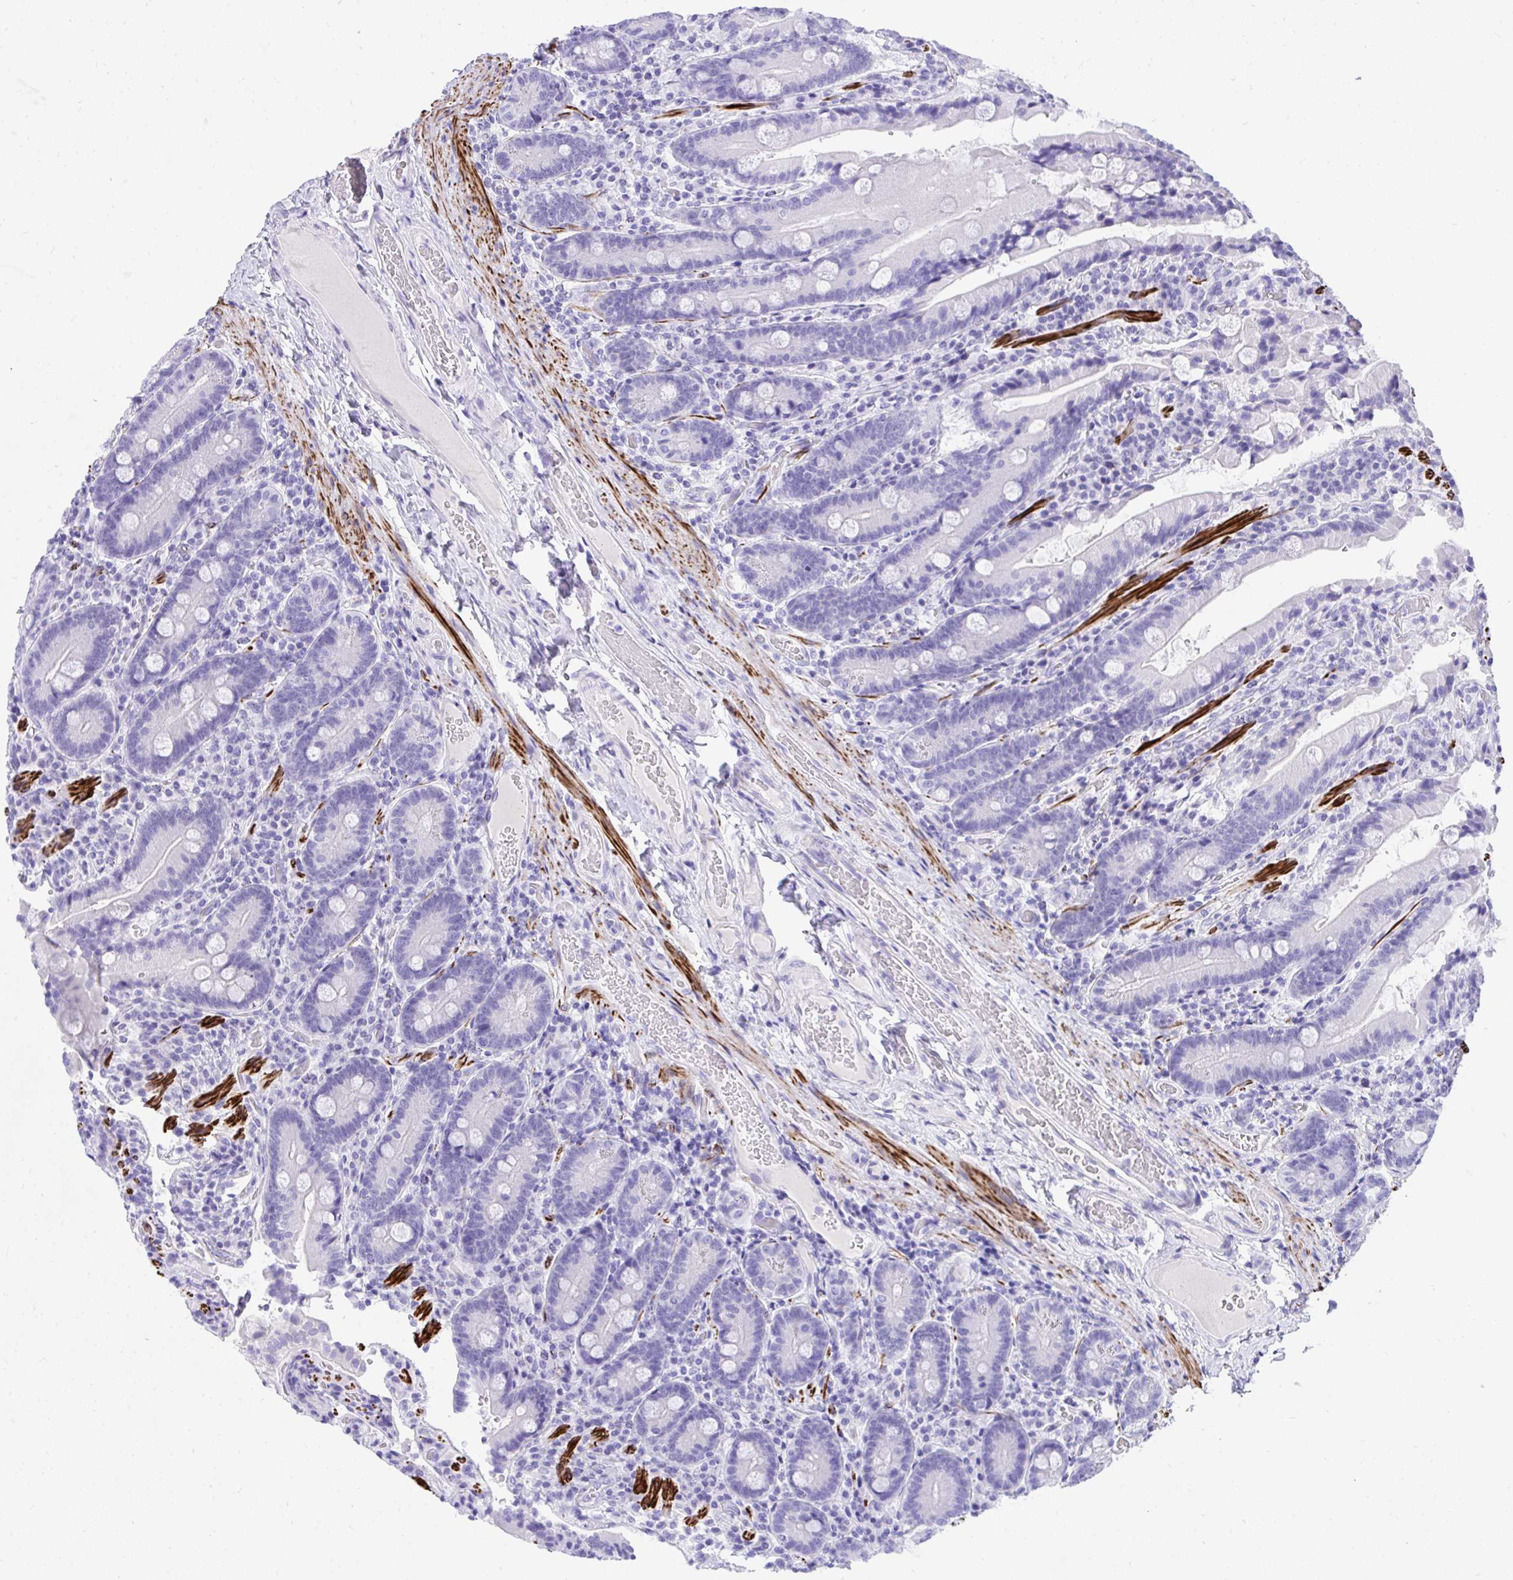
{"staining": {"intensity": "negative", "quantity": "none", "location": "none"}, "tissue": "duodenum", "cell_type": "Glandular cells", "image_type": "normal", "snomed": [{"axis": "morphology", "description": "Normal tissue, NOS"}, {"axis": "topography", "description": "Duodenum"}], "caption": "Histopathology image shows no significant protein positivity in glandular cells of unremarkable duodenum.", "gene": "KCNN4", "patient": {"sex": "female", "age": 62}}